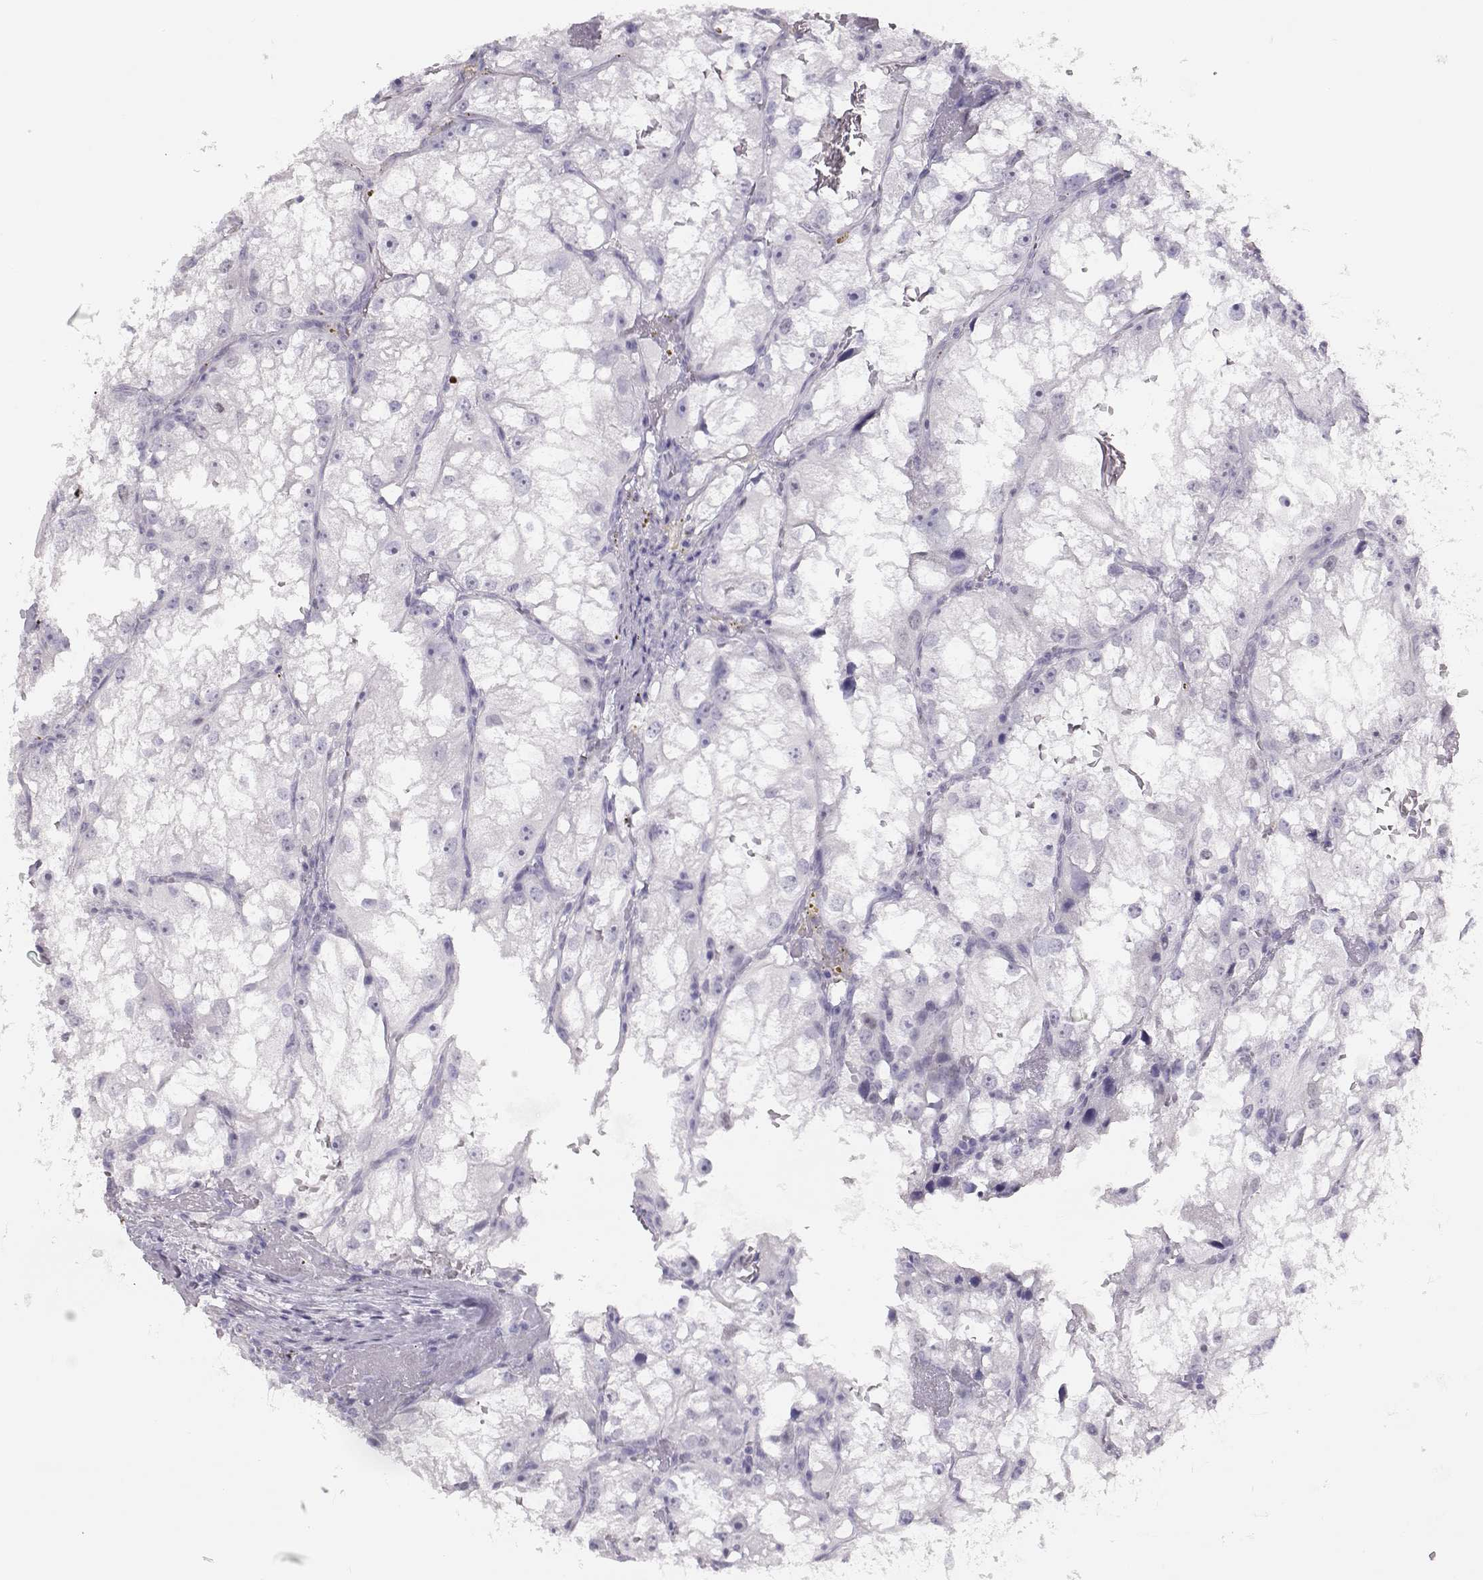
{"staining": {"intensity": "negative", "quantity": "none", "location": "none"}, "tissue": "renal cancer", "cell_type": "Tumor cells", "image_type": "cancer", "snomed": [{"axis": "morphology", "description": "Adenocarcinoma, NOS"}, {"axis": "topography", "description": "Kidney"}], "caption": "There is no significant expression in tumor cells of adenocarcinoma (renal). Nuclei are stained in blue.", "gene": "OPN5", "patient": {"sex": "male", "age": 59}}